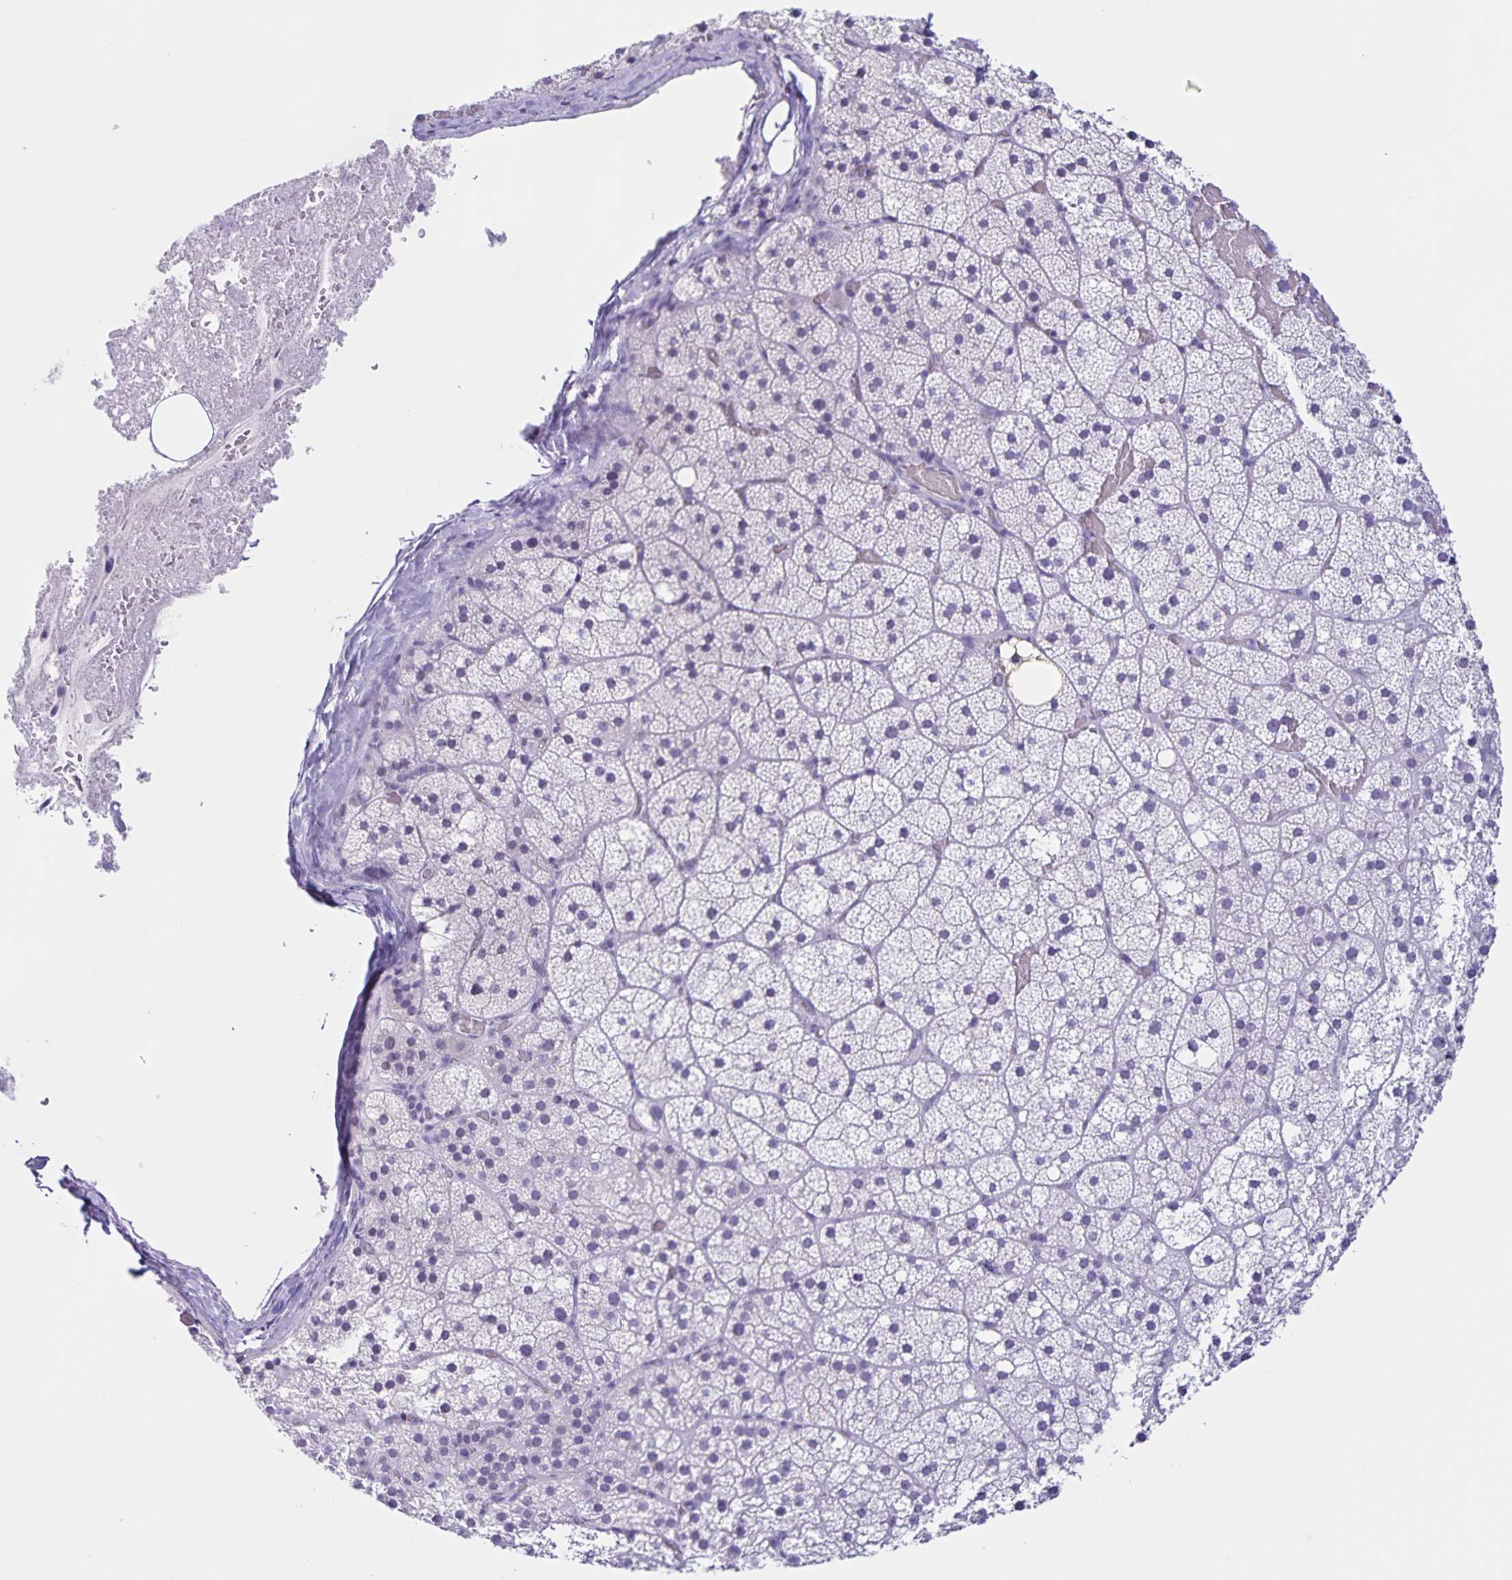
{"staining": {"intensity": "negative", "quantity": "none", "location": "none"}, "tissue": "adrenal gland", "cell_type": "Glandular cells", "image_type": "normal", "snomed": [{"axis": "morphology", "description": "Normal tissue, NOS"}, {"axis": "topography", "description": "Adrenal gland"}], "caption": "Histopathology image shows no significant protein staining in glandular cells of benign adrenal gland.", "gene": "FAM170A", "patient": {"sex": "male", "age": 53}}